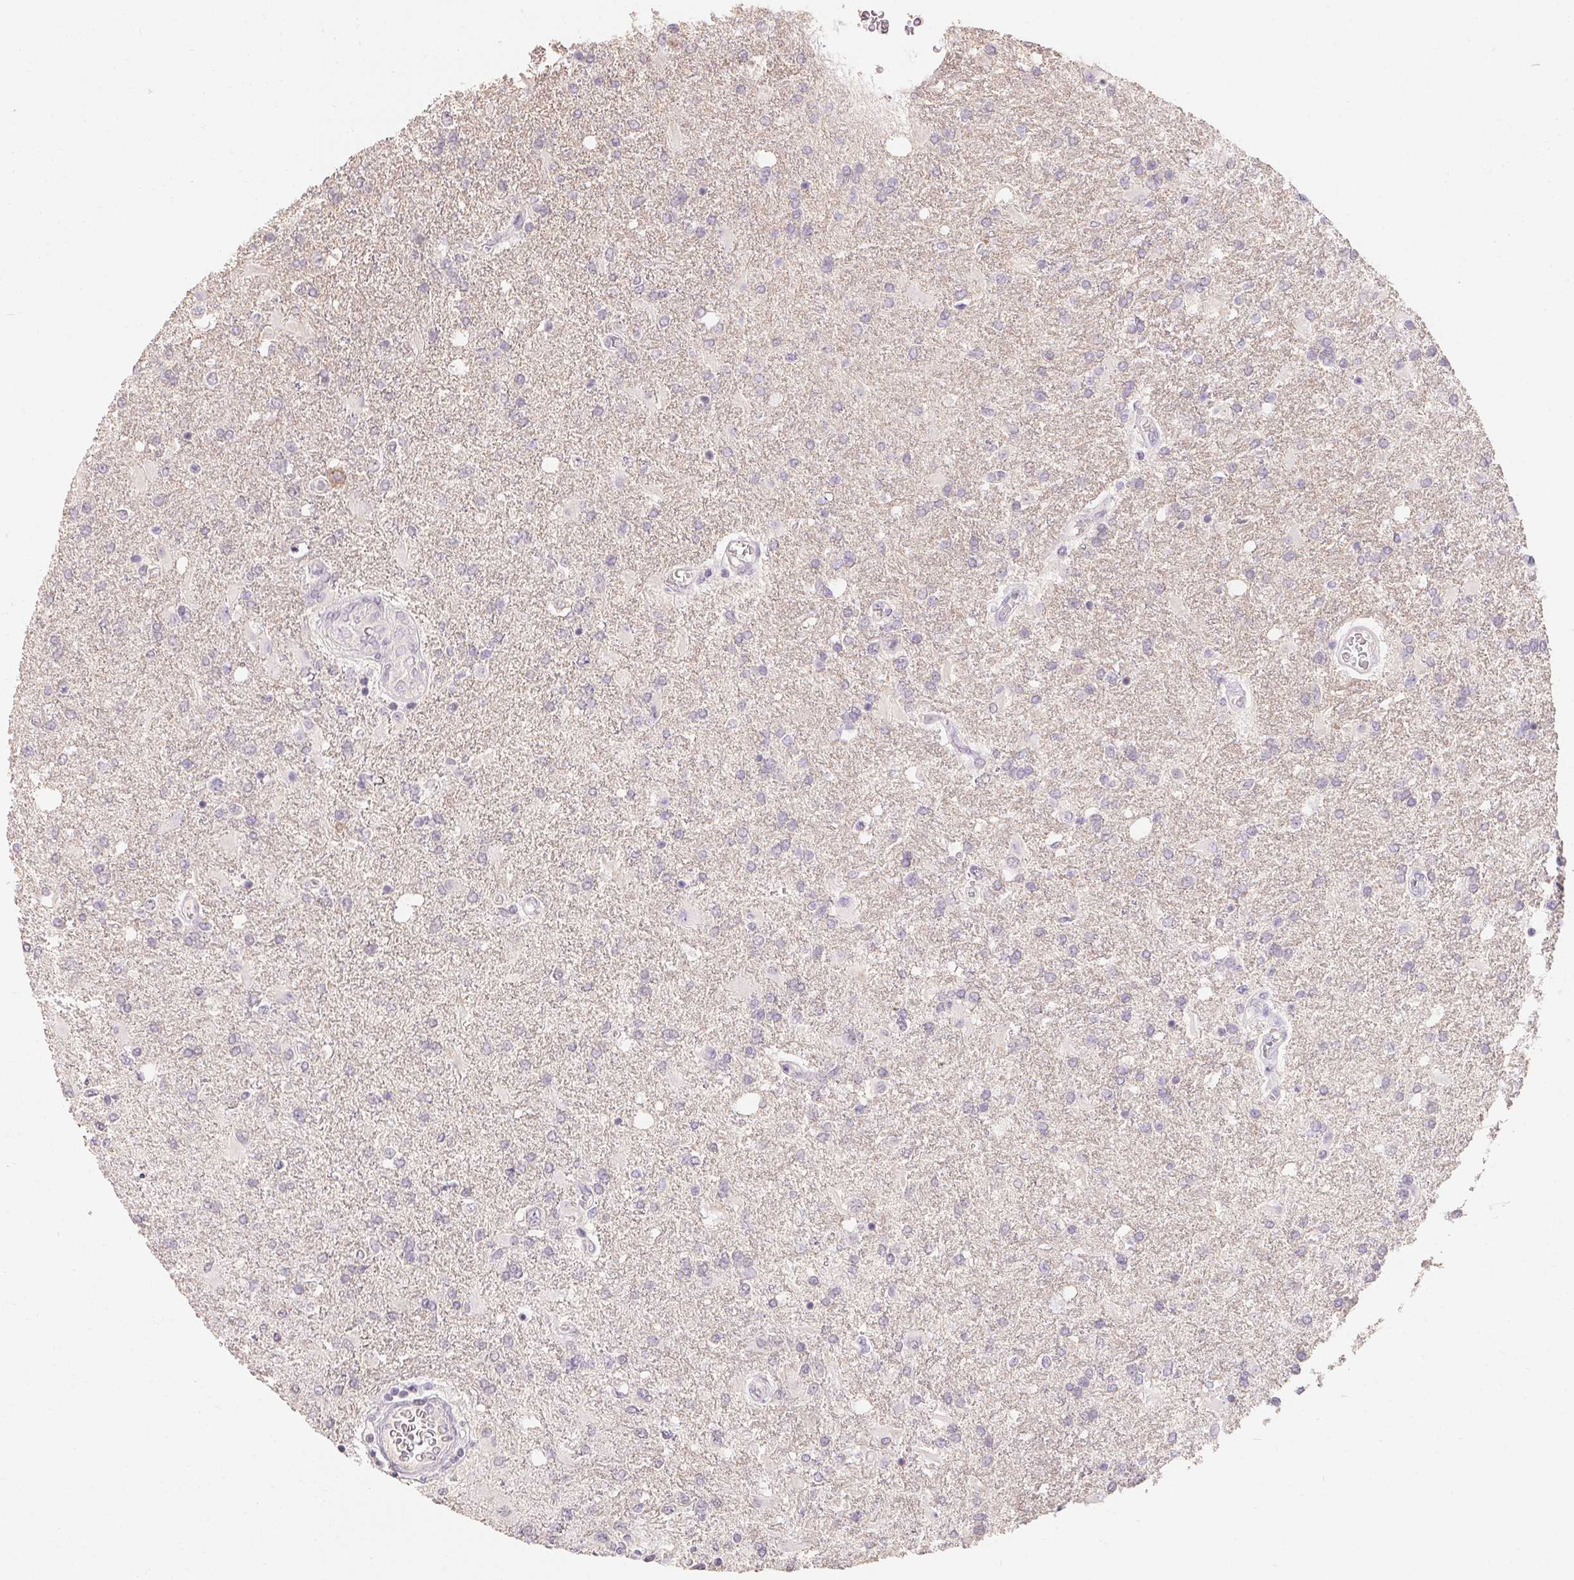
{"staining": {"intensity": "negative", "quantity": "none", "location": "none"}, "tissue": "glioma", "cell_type": "Tumor cells", "image_type": "cancer", "snomed": [{"axis": "morphology", "description": "Glioma, malignant, High grade"}, {"axis": "topography", "description": "Cerebral cortex"}], "caption": "This is an immunohistochemistry image of human malignant high-grade glioma. There is no expression in tumor cells.", "gene": "MAP7D2", "patient": {"sex": "male", "age": 79}}